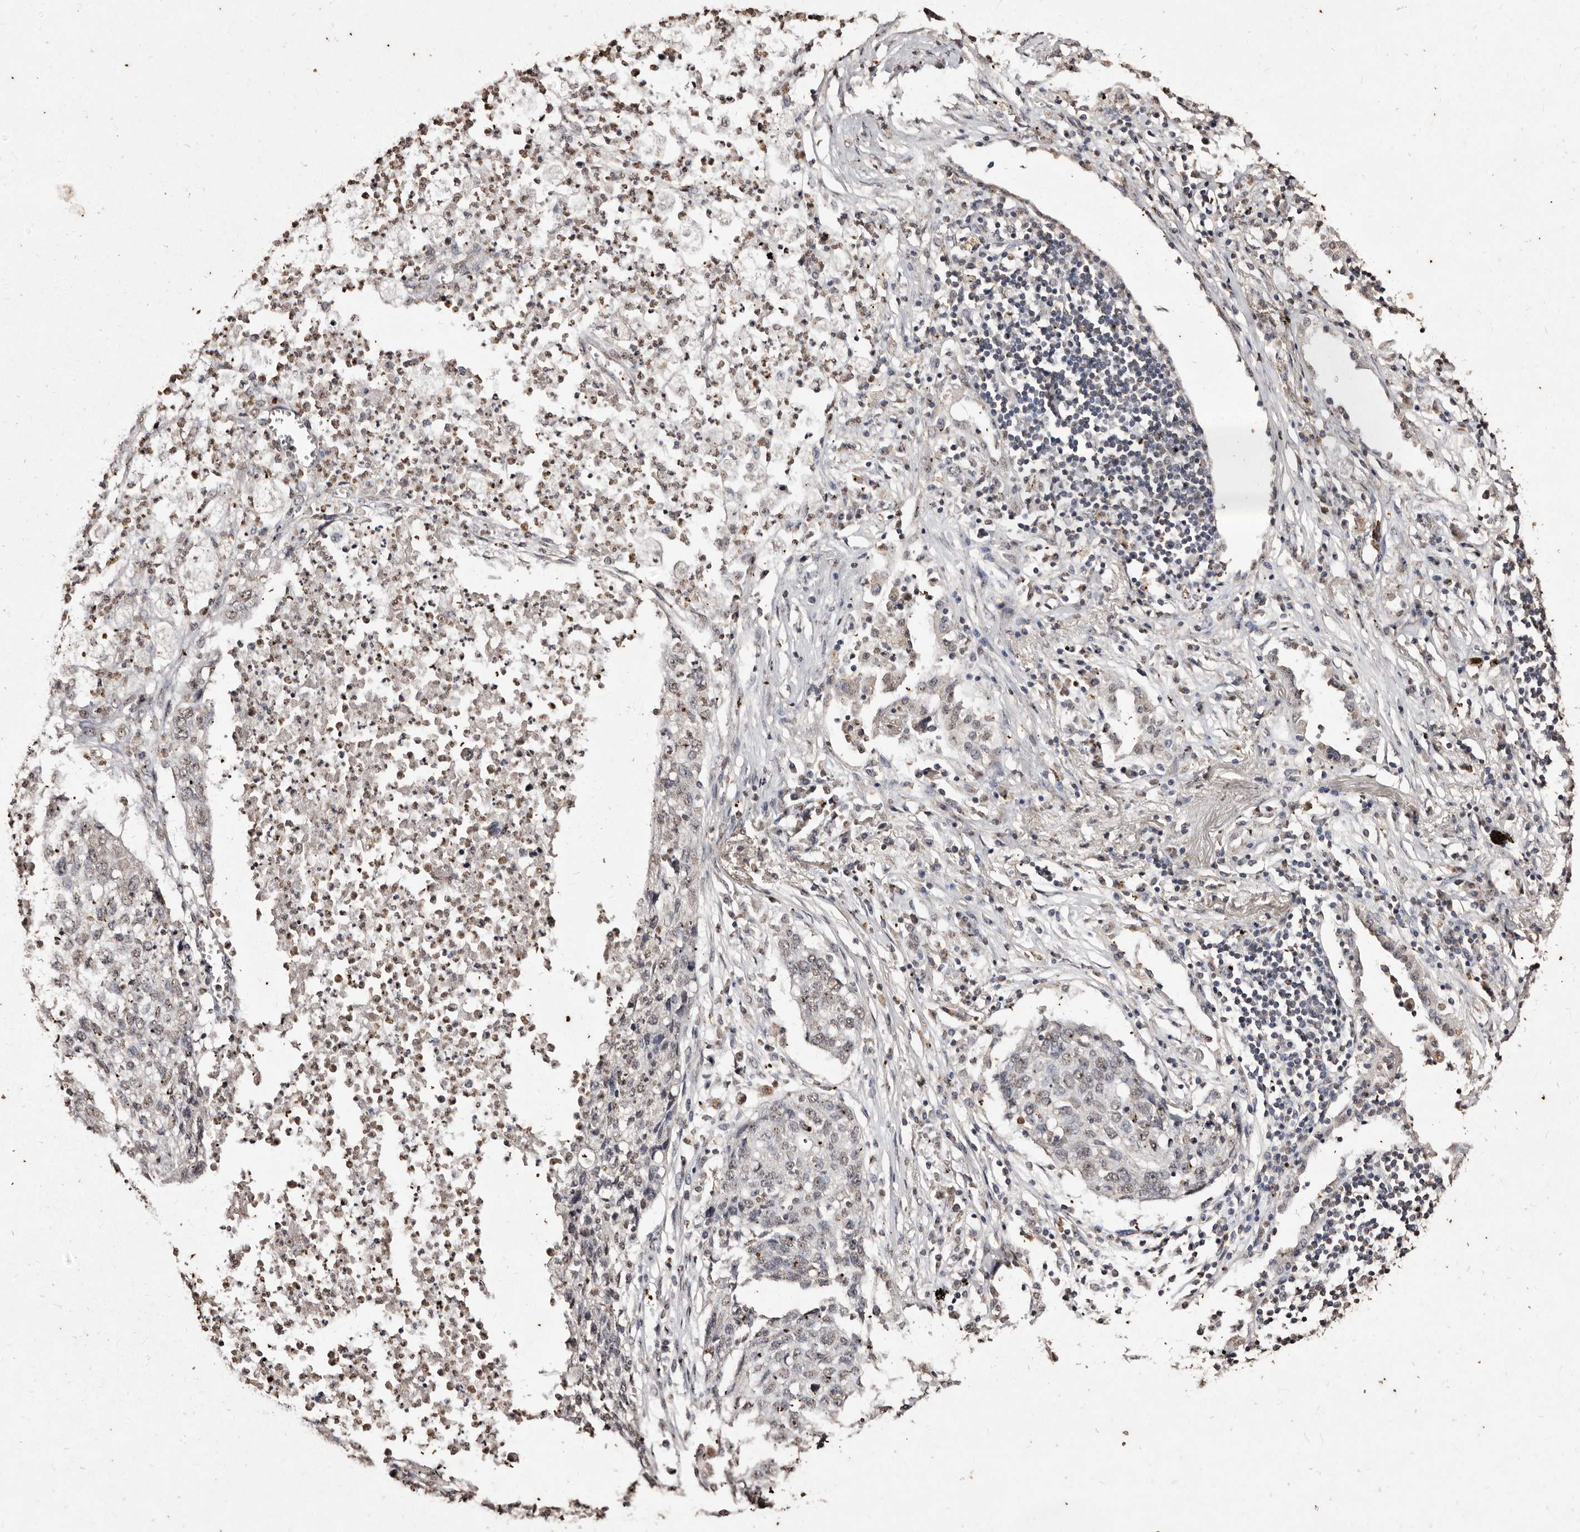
{"staining": {"intensity": "weak", "quantity": "25%-75%", "location": "nuclear"}, "tissue": "lung cancer", "cell_type": "Tumor cells", "image_type": "cancer", "snomed": [{"axis": "morphology", "description": "Squamous cell carcinoma, NOS"}, {"axis": "topography", "description": "Lung"}], "caption": "Lung cancer stained with IHC demonstrates weak nuclear positivity in approximately 25%-75% of tumor cells.", "gene": "ERBB4", "patient": {"sex": "female", "age": 63}}